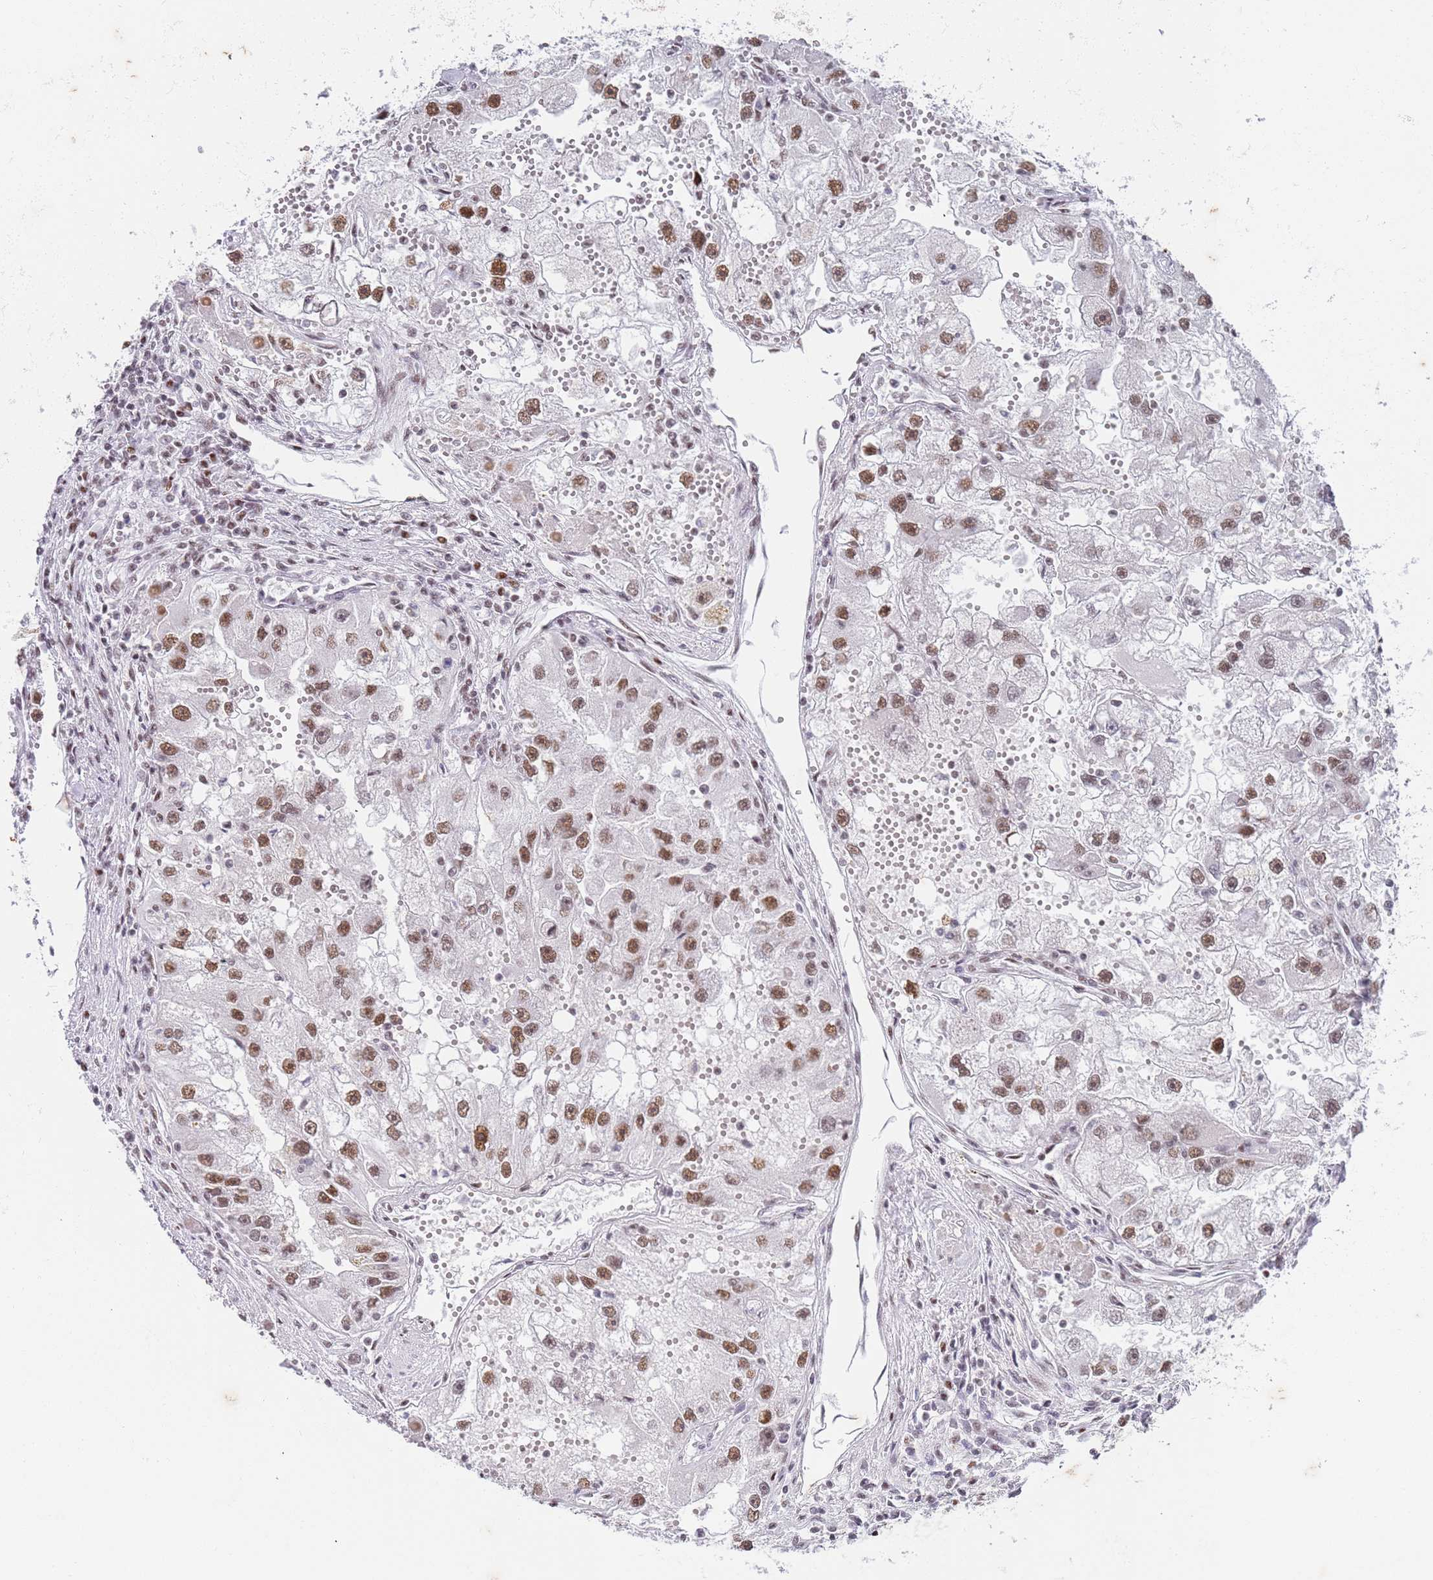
{"staining": {"intensity": "moderate", "quantity": ">75%", "location": "nuclear"}, "tissue": "renal cancer", "cell_type": "Tumor cells", "image_type": "cancer", "snomed": [{"axis": "morphology", "description": "Adenocarcinoma, NOS"}, {"axis": "topography", "description": "Kidney"}], "caption": "An immunohistochemistry photomicrograph of tumor tissue is shown. Protein staining in brown highlights moderate nuclear positivity in adenocarcinoma (renal) within tumor cells.", "gene": "AKAP8L", "patient": {"sex": "male", "age": 63}}